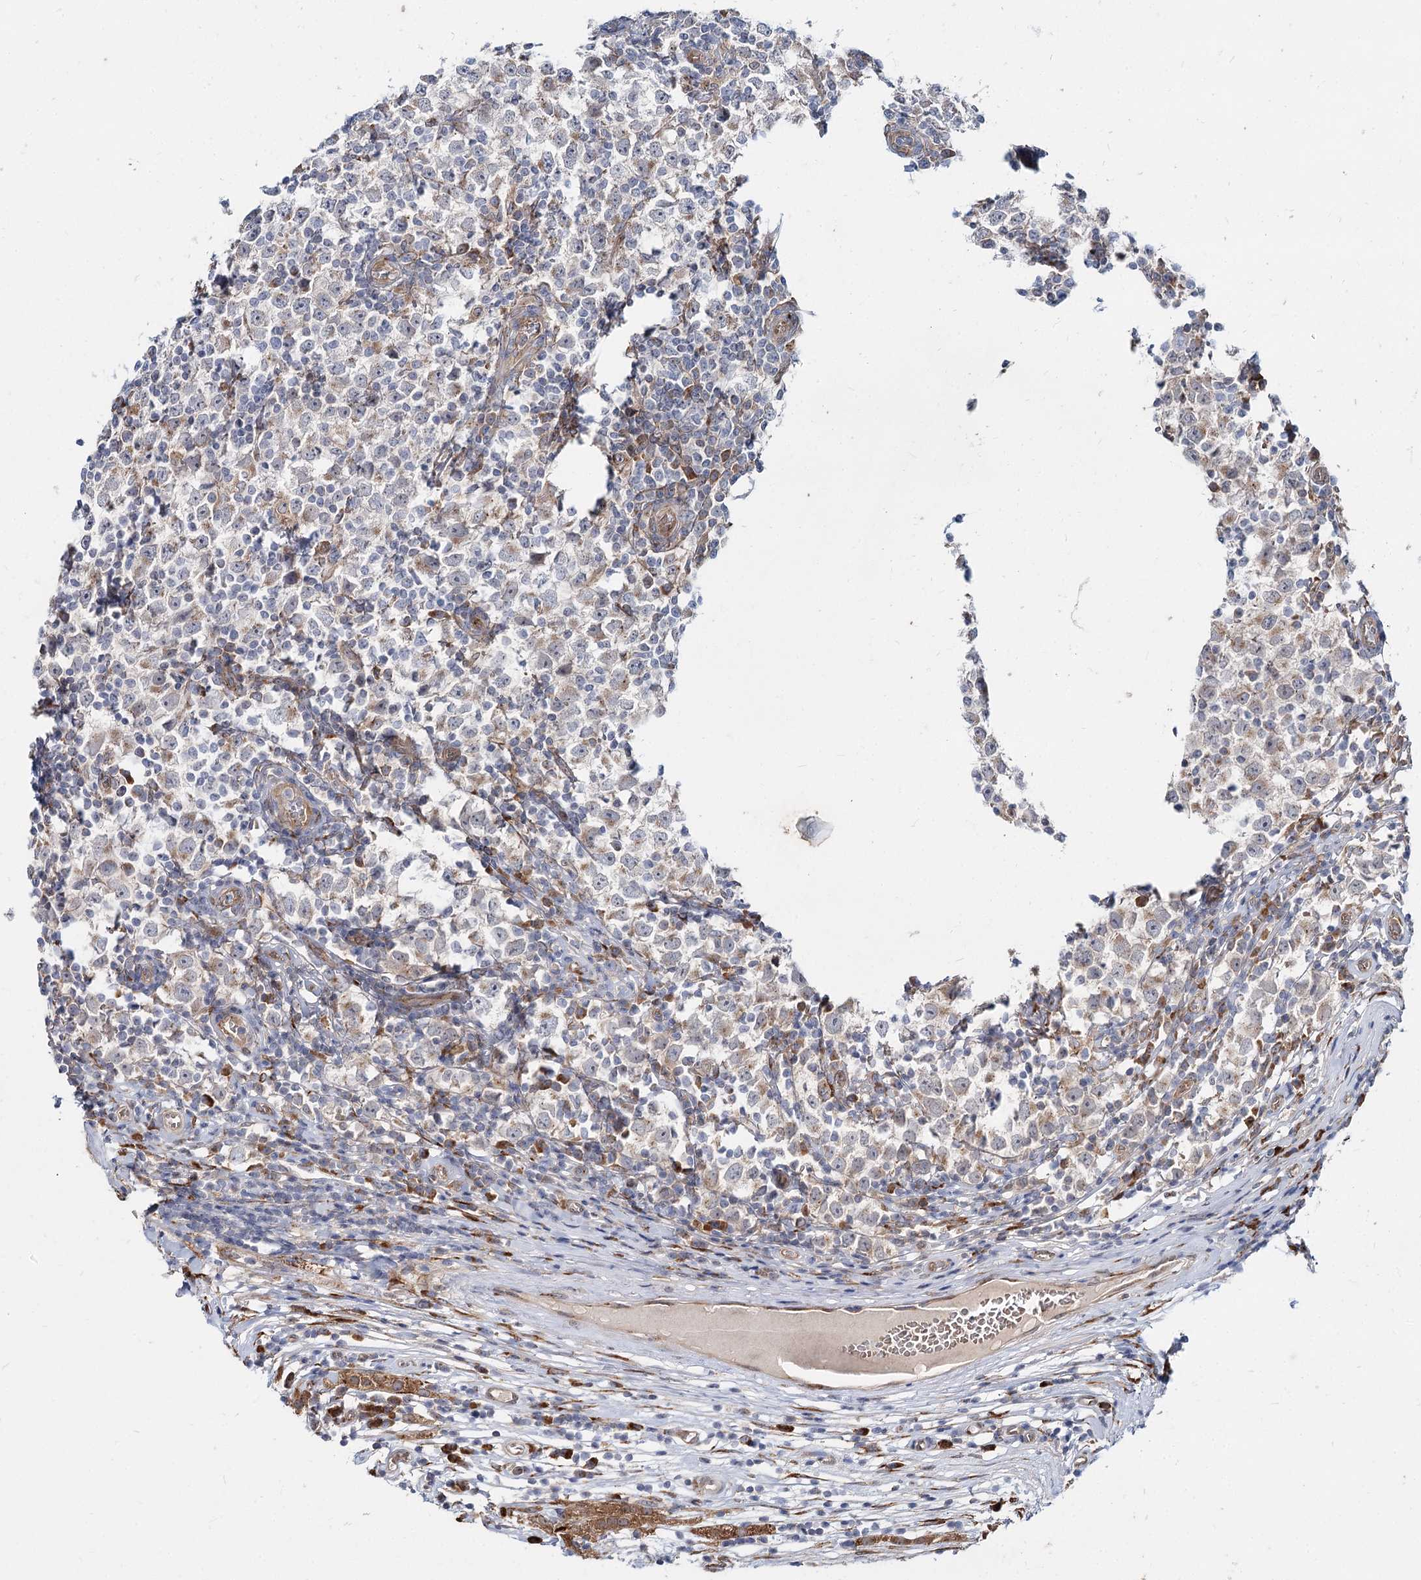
{"staining": {"intensity": "weak", "quantity": "<25%", "location": "cytoplasmic/membranous"}, "tissue": "testis cancer", "cell_type": "Tumor cells", "image_type": "cancer", "snomed": [{"axis": "morphology", "description": "Seminoma, NOS"}, {"axis": "topography", "description": "Testis"}], "caption": "Immunohistochemistry micrograph of neoplastic tissue: human testis cancer (seminoma) stained with DAB shows no significant protein expression in tumor cells.", "gene": "SPART", "patient": {"sex": "male", "age": 65}}